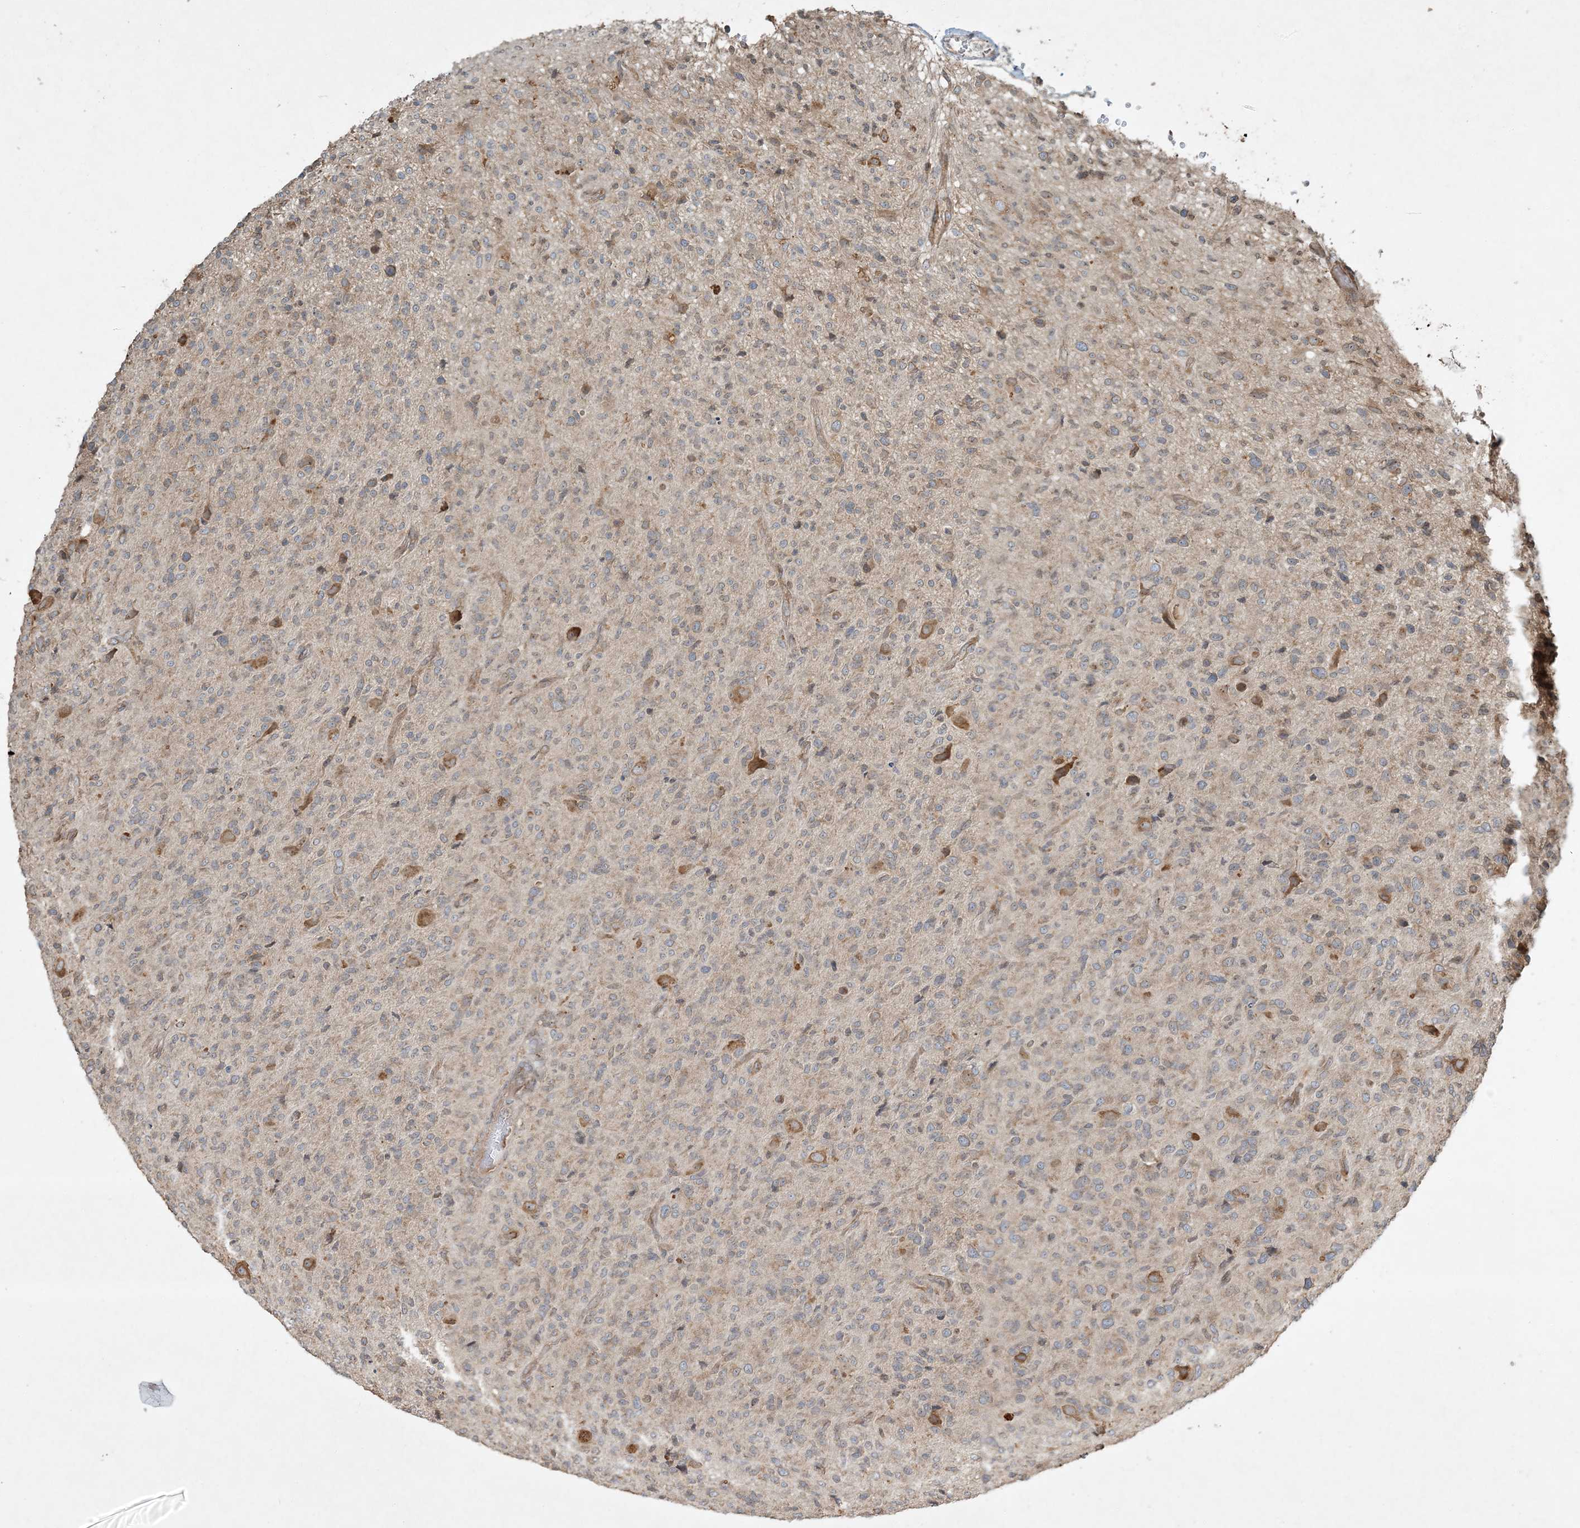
{"staining": {"intensity": "weak", "quantity": "<25%", "location": "cytoplasmic/membranous"}, "tissue": "glioma", "cell_type": "Tumor cells", "image_type": "cancer", "snomed": [{"axis": "morphology", "description": "Glioma, malignant, High grade"}, {"axis": "topography", "description": "Brain"}], "caption": "The immunohistochemistry (IHC) micrograph has no significant positivity in tumor cells of glioma tissue.", "gene": "COMMD8", "patient": {"sex": "female", "age": 57}}